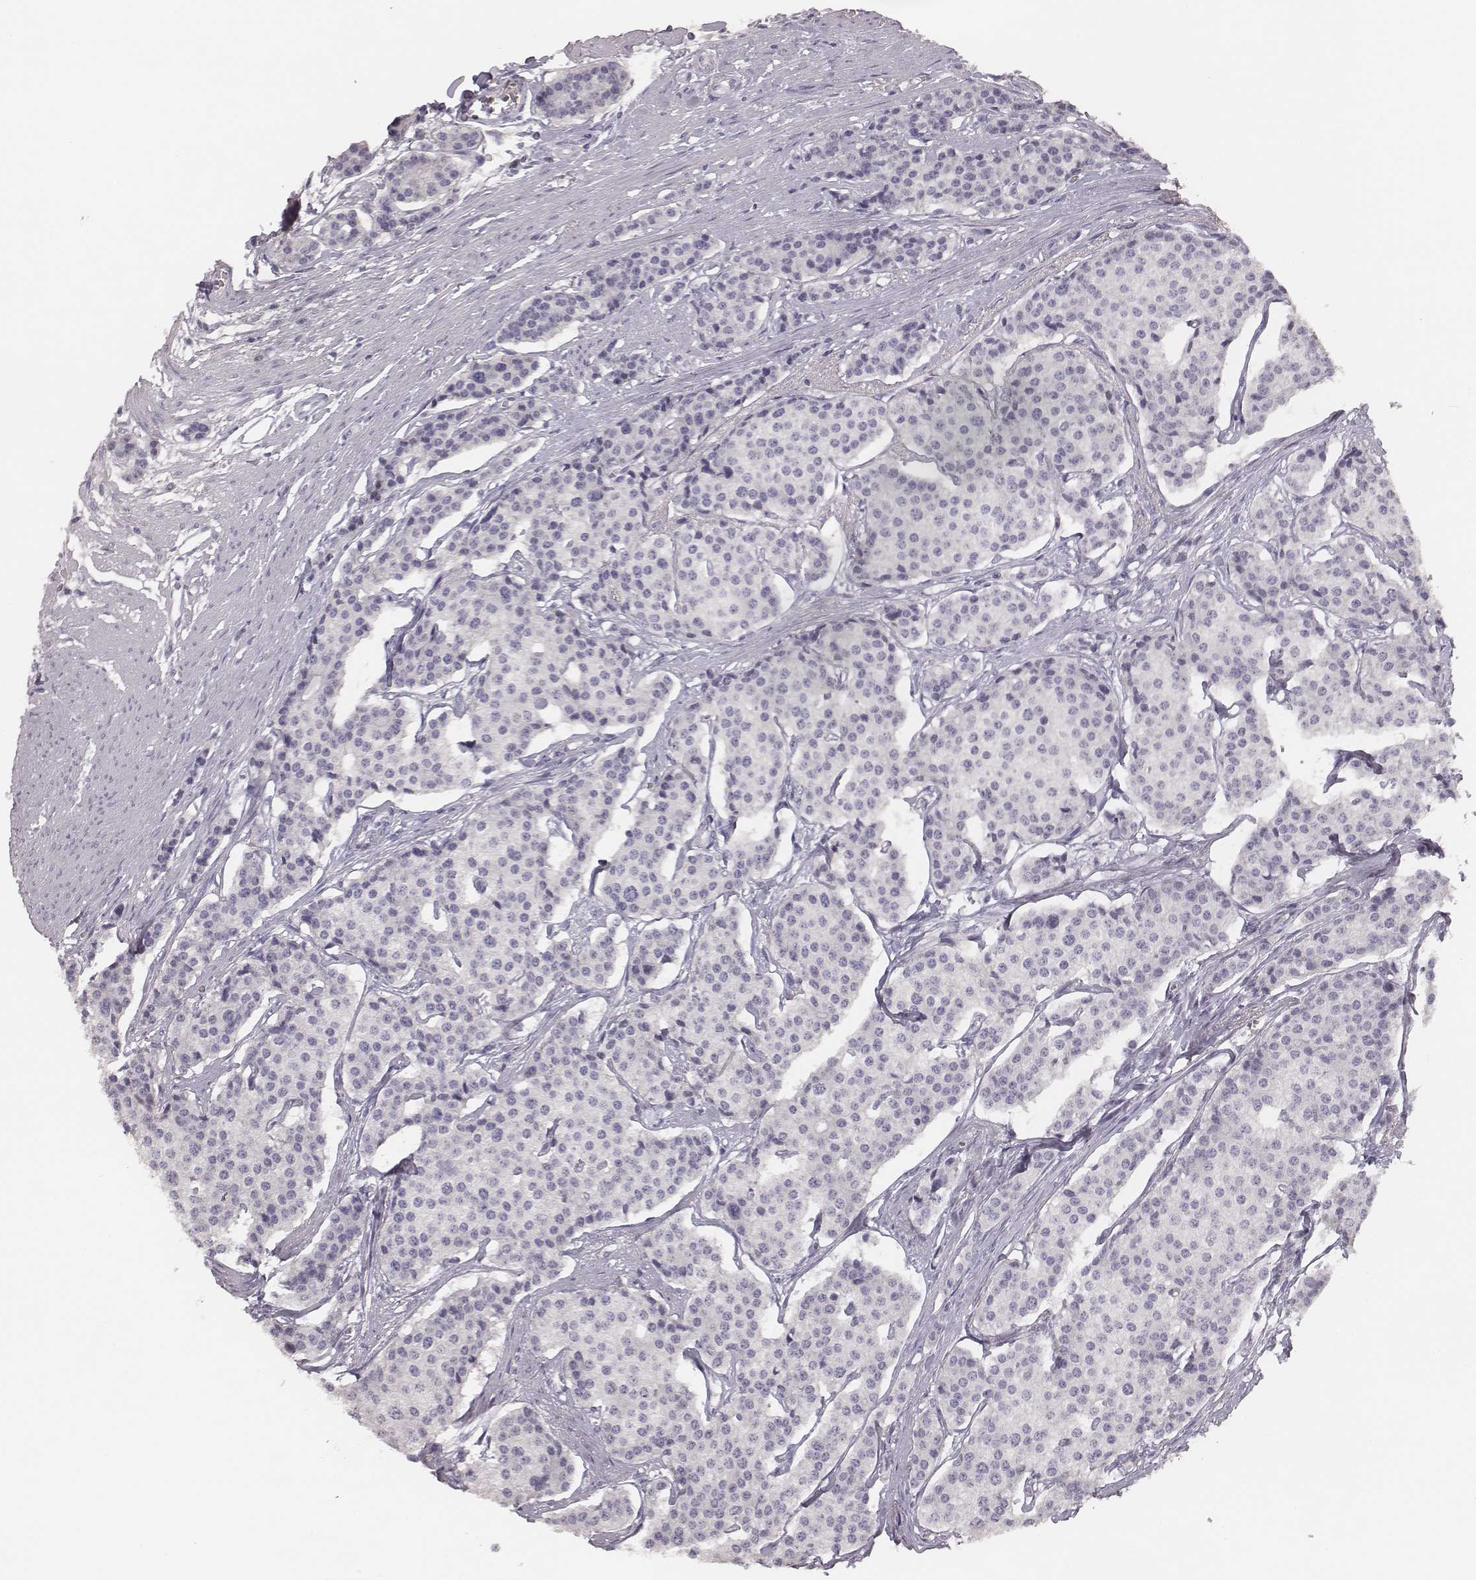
{"staining": {"intensity": "negative", "quantity": "none", "location": "none"}, "tissue": "carcinoid", "cell_type": "Tumor cells", "image_type": "cancer", "snomed": [{"axis": "morphology", "description": "Carcinoid, malignant, NOS"}, {"axis": "topography", "description": "Small intestine"}], "caption": "IHC micrograph of neoplastic tissue: human carcinoid stained with DAB exhibits no significant protein expression in tumor cells. The staining was performed using DAB to visualize the protein expression in brown, while the nuclei were stained in blue with hematoxylin (Magnification: 20x).", "gene": "MYH6", "patient": {"sex": "female", "age": 65}}